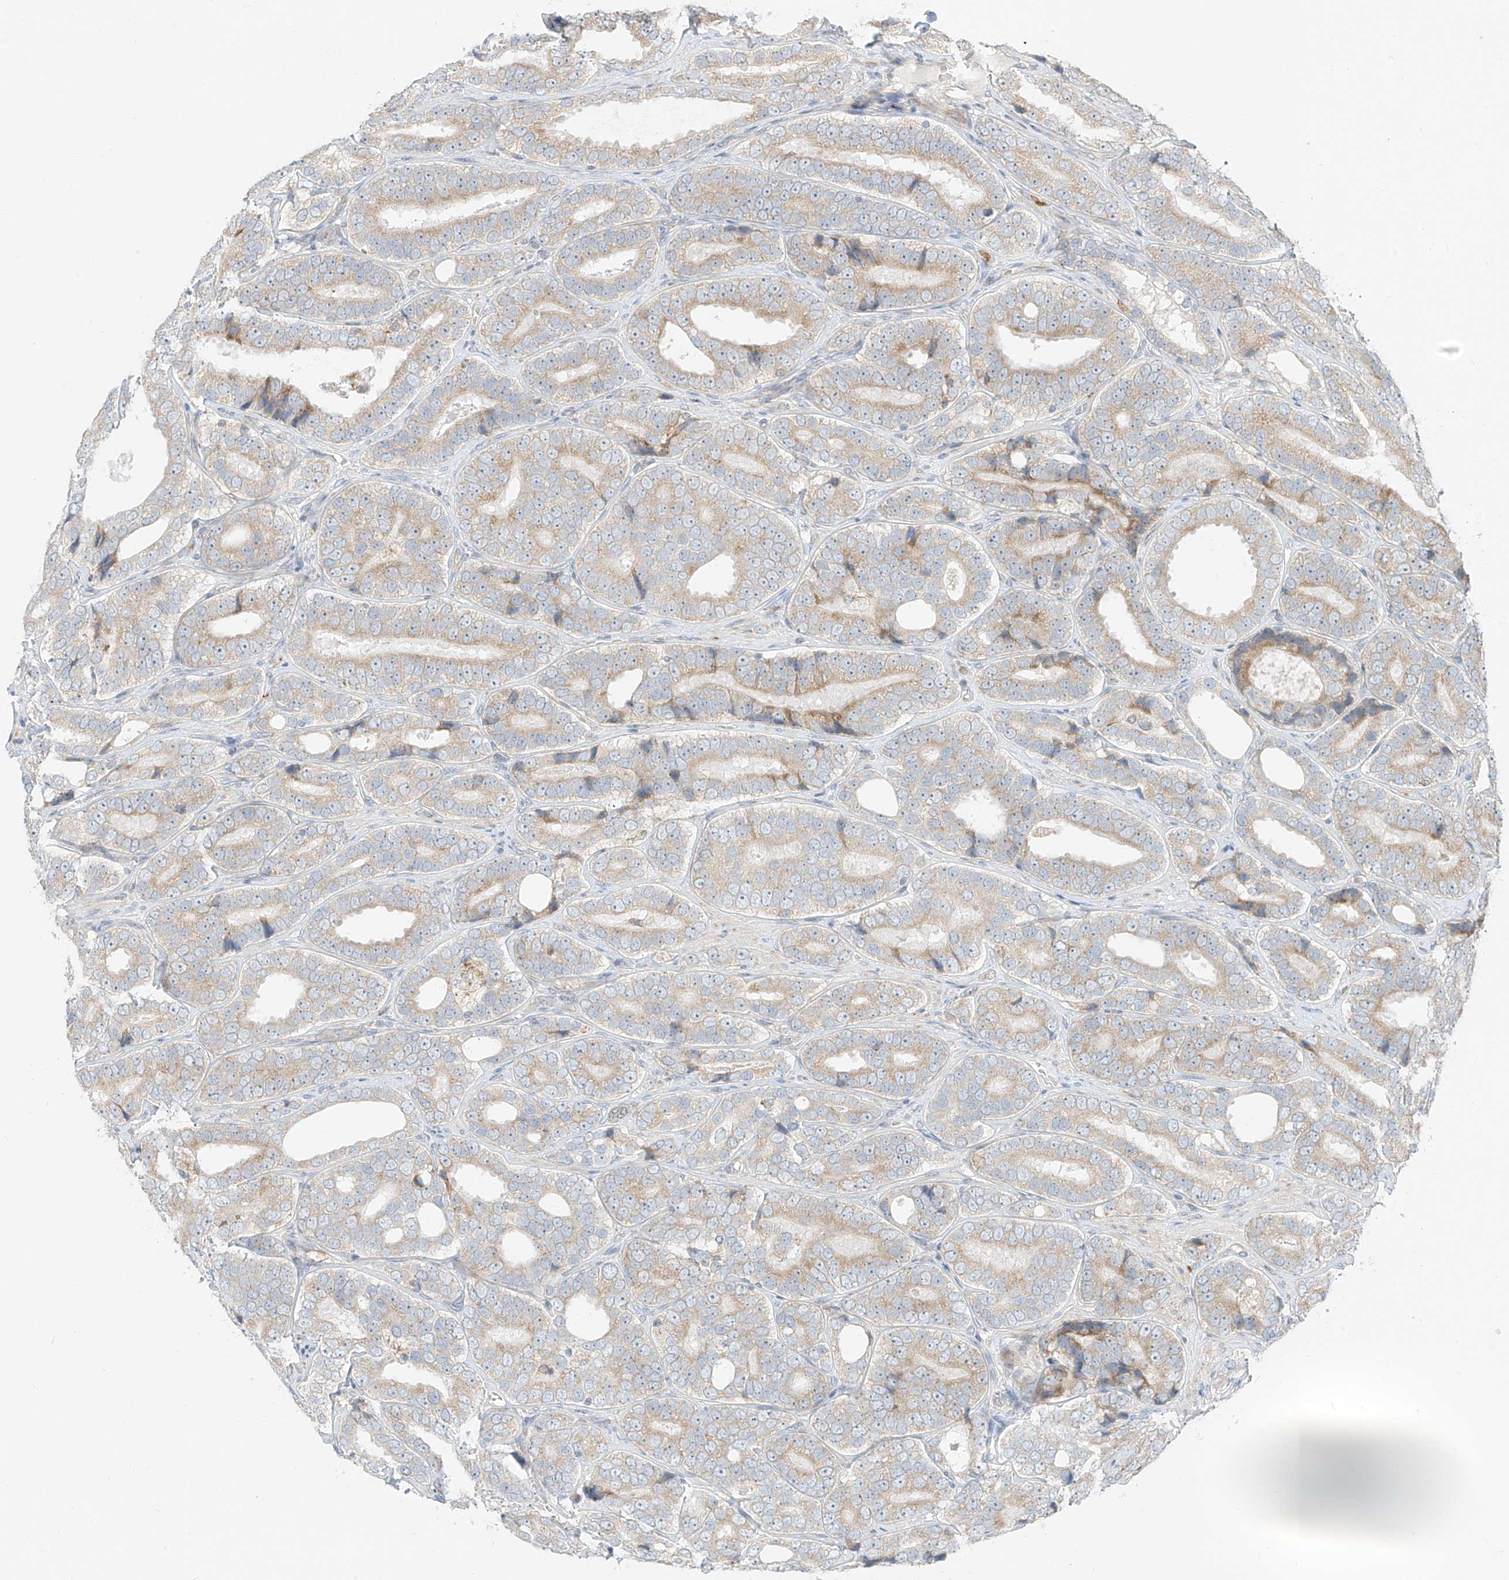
{"staining": {"intensity": "weak", "quantity": ">75%", "location": "cytoplasmic/membranous"}, "tissue": "prostate cancer", "cell_type": "Tumor cells", "image_type": "cancer", "snomed": [{"axis": "morphology", "description": "Adenocarcinoma, High grade"}, {"axis": "topography", "description": "Prostate"}], "caption": "An image of prostate cancer stained for a protein demonstrates weak cytoplasmic/membranous brown staining in tumor cells.", "gene": "STT3A", "patient": {"sex": "male", "age": 56}}